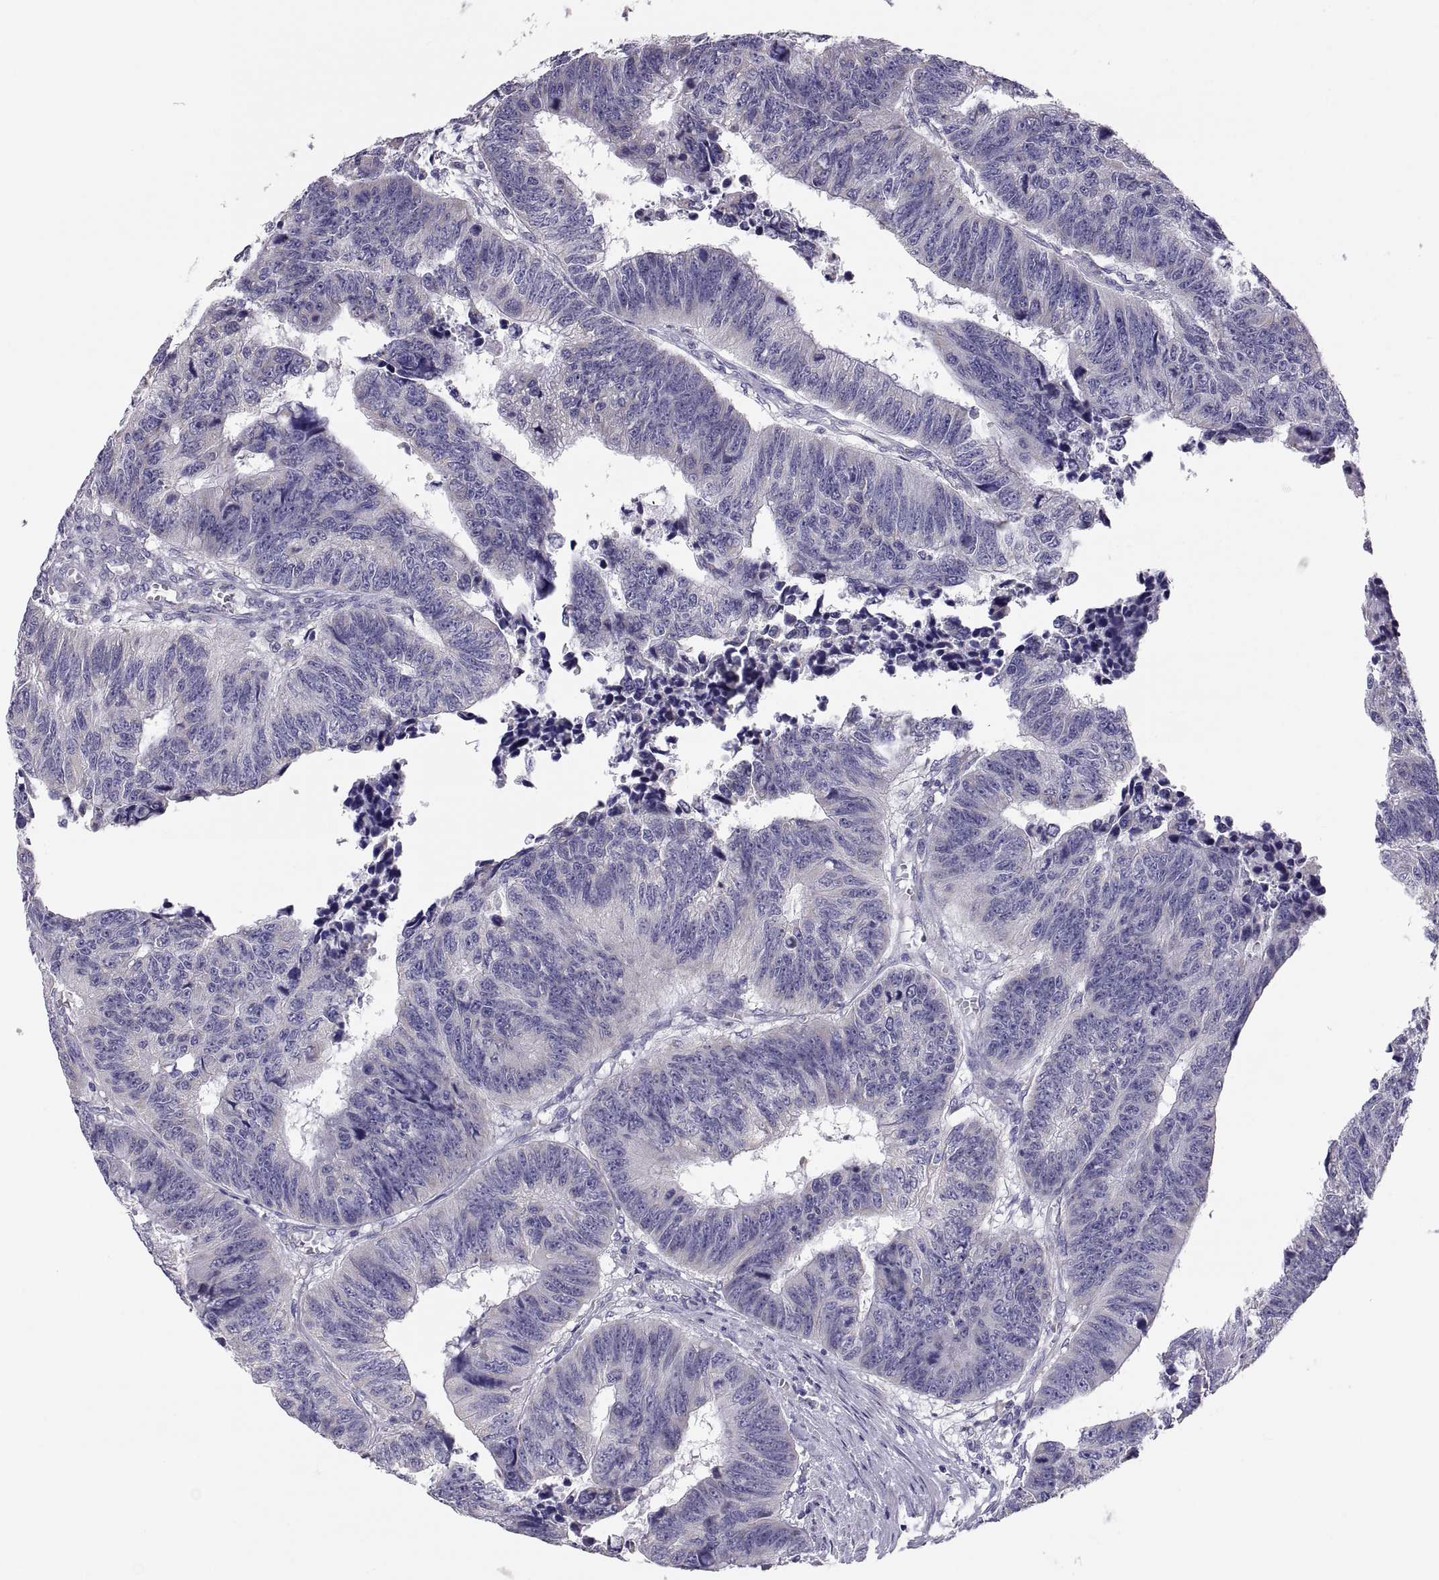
{"staining": {"intensity": "negative", "quantity": "none", "location": "none"}, "tissue": "colorectal cancer", "cell_type": "Tumor cells", "image_type": "cancer", "snomed": [{"axis": "morphology", "description": "Adenocarcinoma, NOS"}, {"axis": "topography", "description": "Rectum"}], "caption": "Tumor cells show no significant protein positivity in colorectal cancer (adenocarcinoma). The staining was performed using DAB (3,3'-diaminobenzidine) to visualize the protein expression in brown, while the nuclei were stained in blue with hematoxylin (Magnification: 20x).", "gene": "TNNC1", "patient": {"sex": "female", "age": 85}}